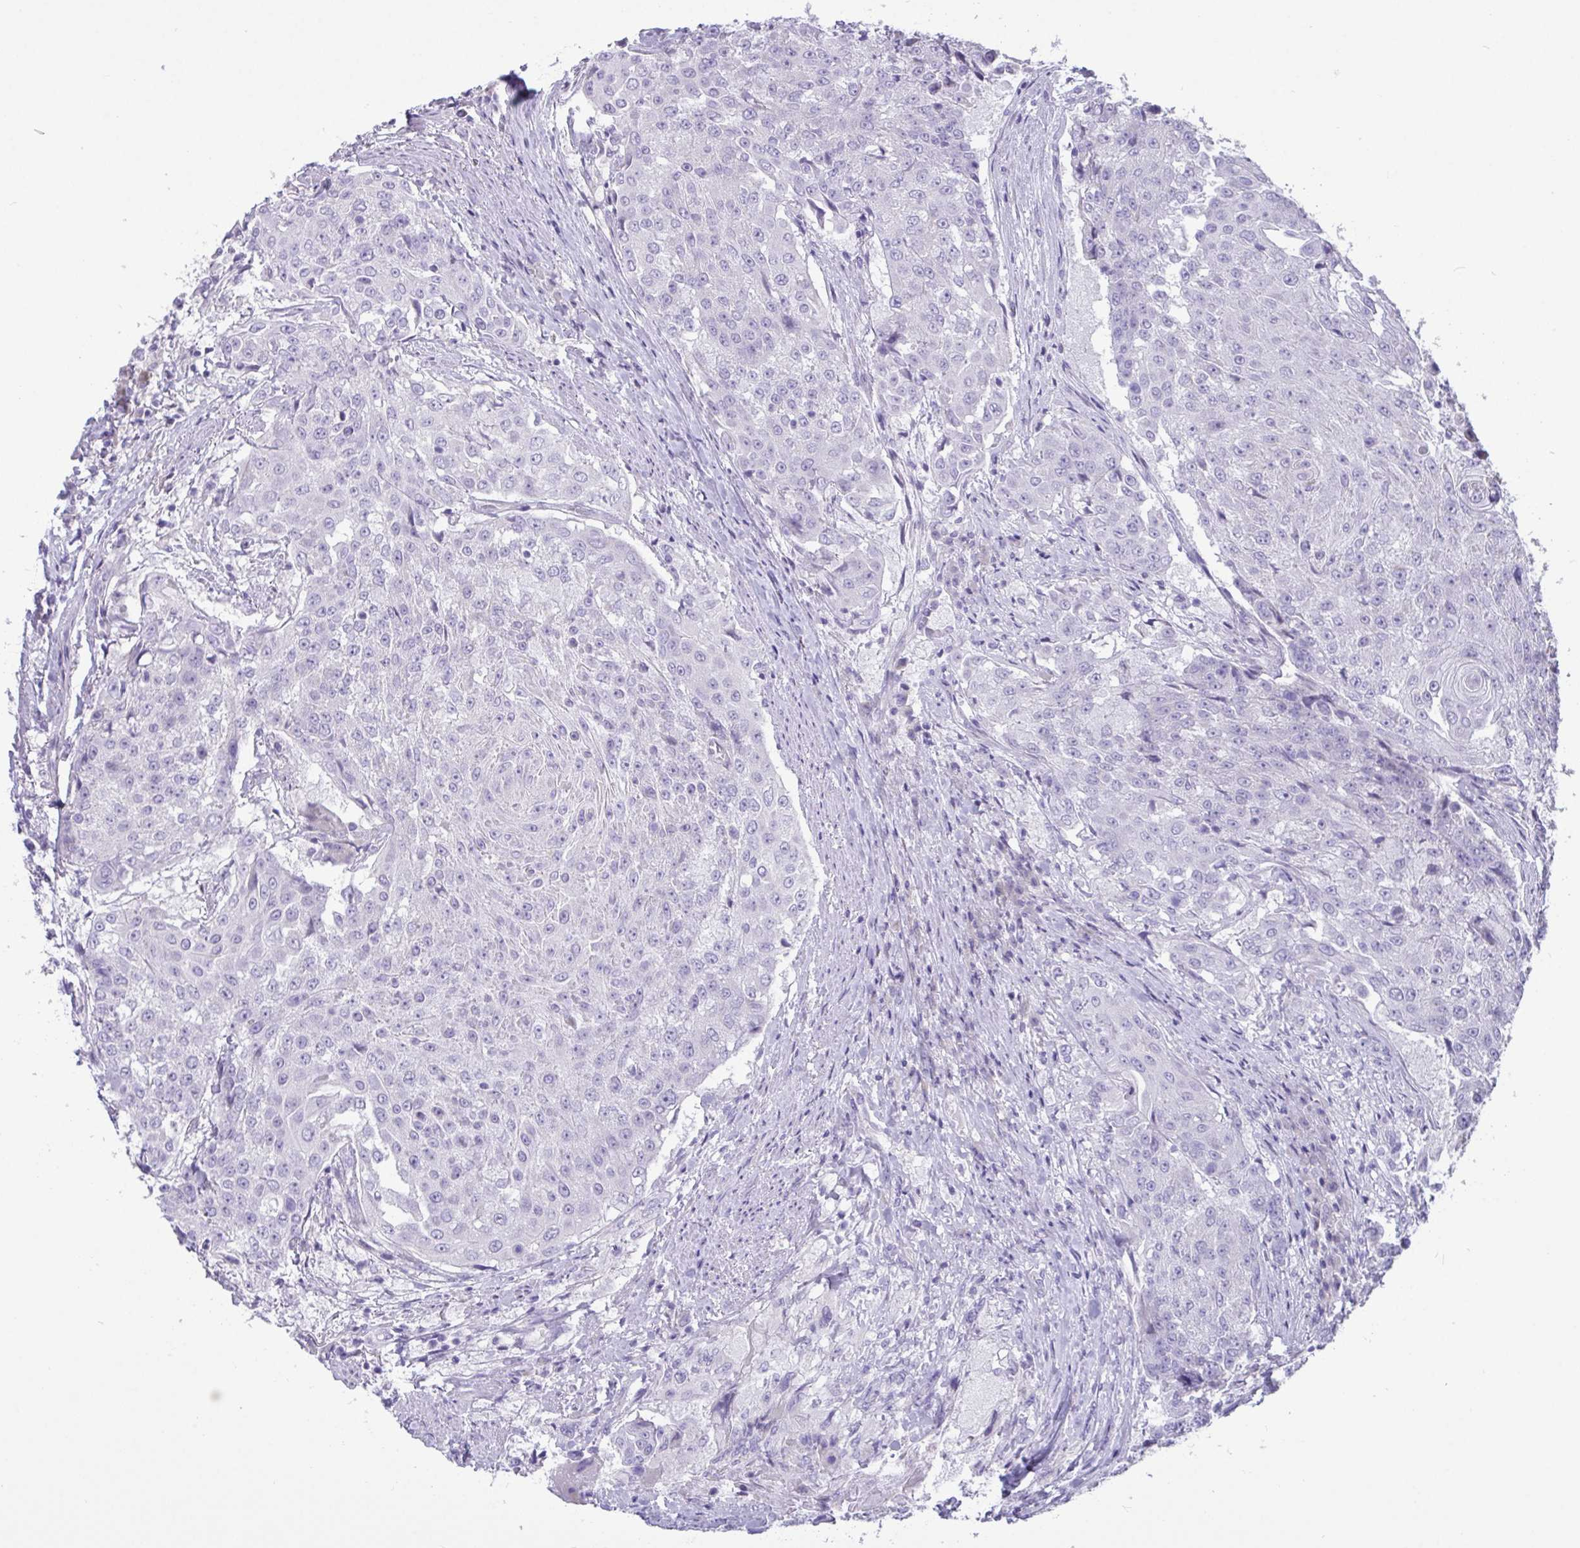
{"staining": {"intensity": "negative", "quantity": "none", "location": "none"}, "tissue": "urothelial cancer", "cell_type": "Tumor cells", "image_type": "cancer", "snomed": [{"axis": "morphology", "description": "Urothelial carcinoma, High grade"}, {"axis": "topography", "description": "Urinary bladder"}], "caption": "DAB immunohistochemical staining of human urothelial carcinoma (high-grade) shows no significant staining in tumor cells.", "gene": "C4orf33", "patient": {"sex": "female", "age": 63}}